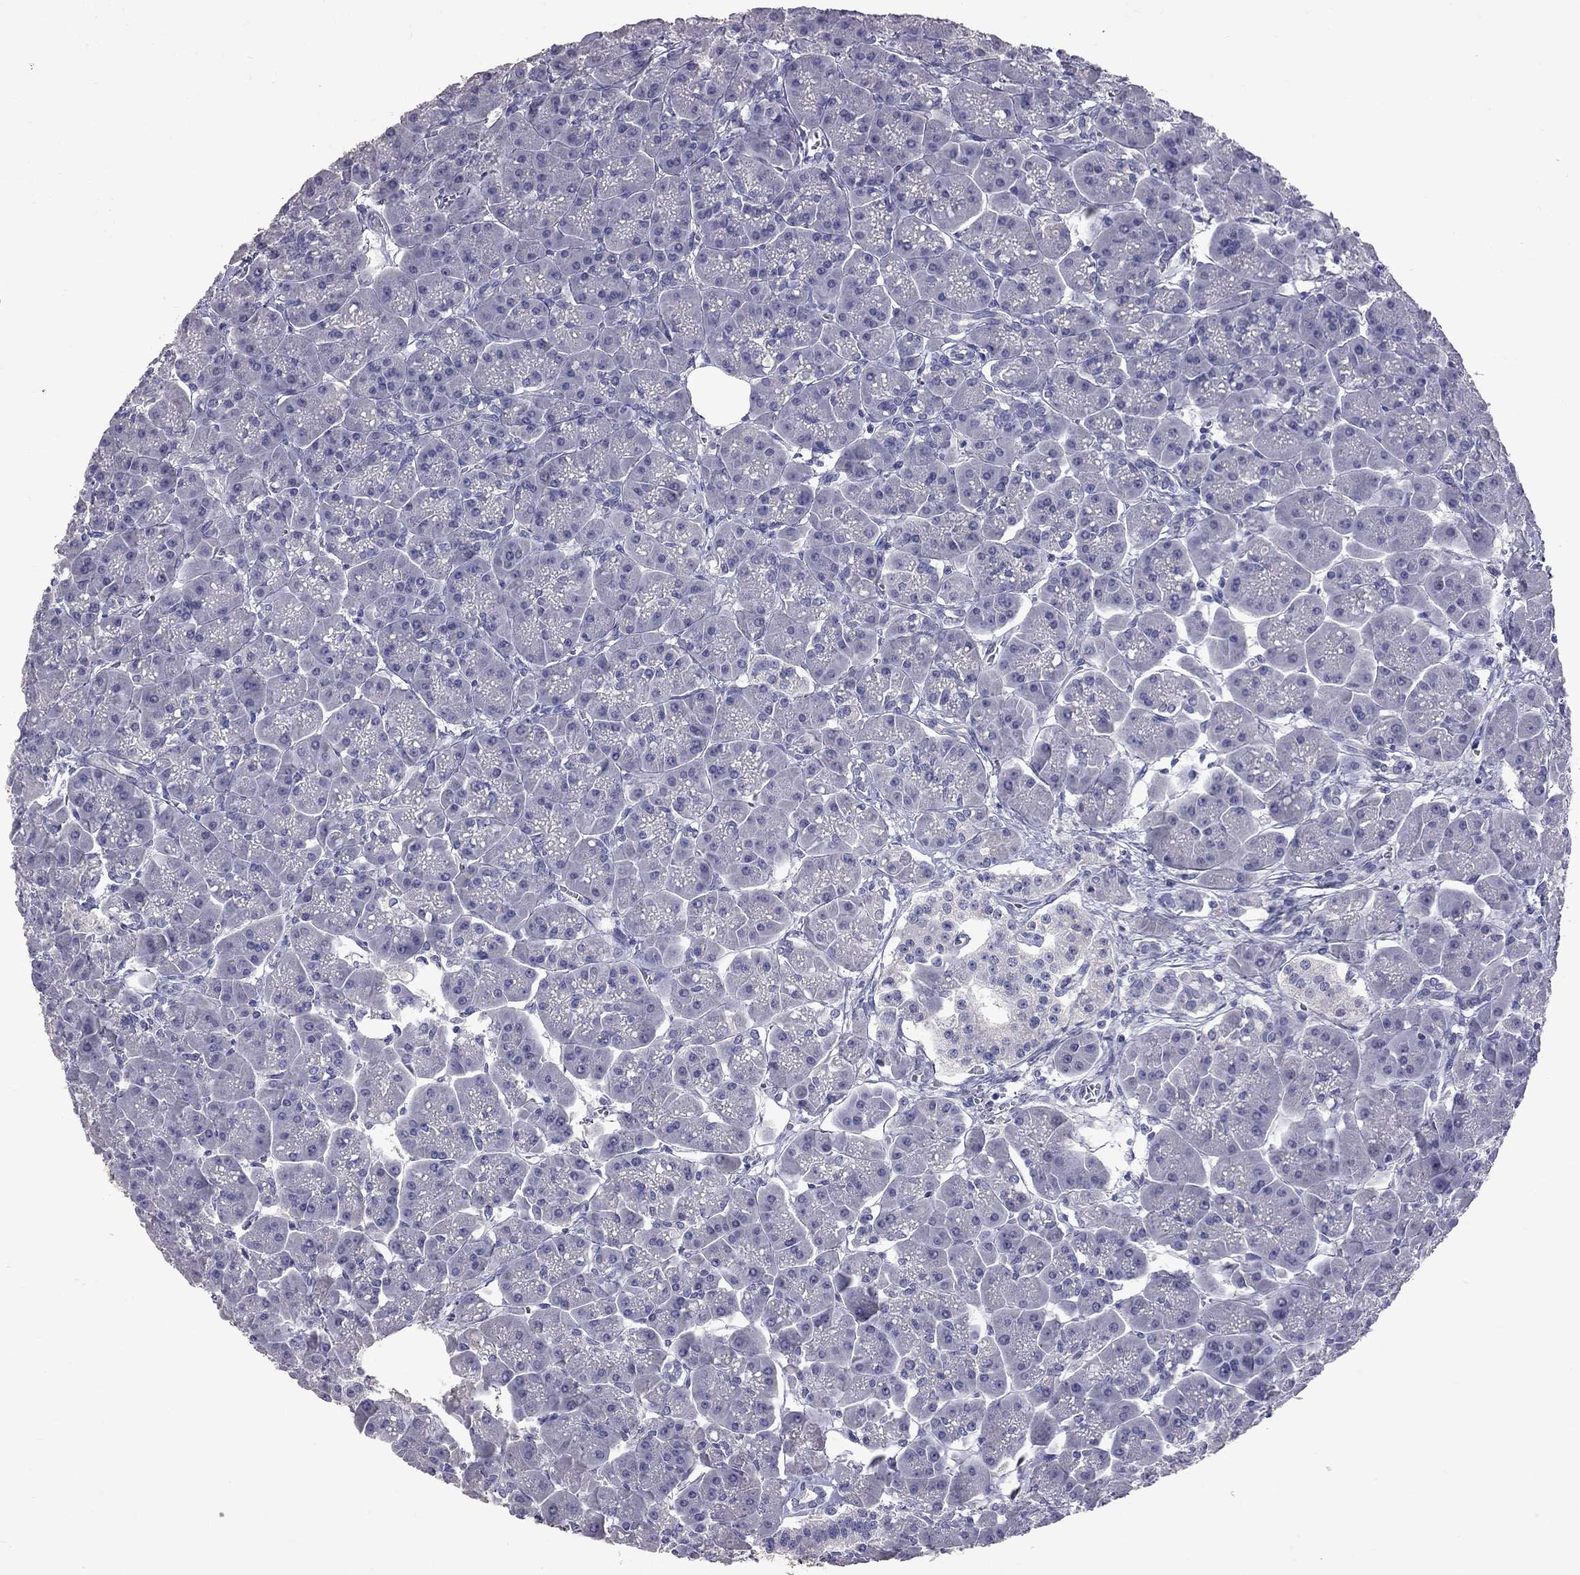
{"staining": {"intensity": "negative", "quantity": "none", "location": "none"}, "tissue": "pancreas", "cell_type": "Exocrine glandular cells", "image_type": "normal", "snomed": [{"axis": "morphology", "description": "Normal tissue, NOS"}, {"axis": "topography", "description": "Pancreas"}], "caption": "This is an immunohistochemistry (IHC) micrograph of benign human pancreas. There is no positivity in exocrine glandular cells.", "gene": "CFAP91", "patient": {"sex": "male", "age": 70}}